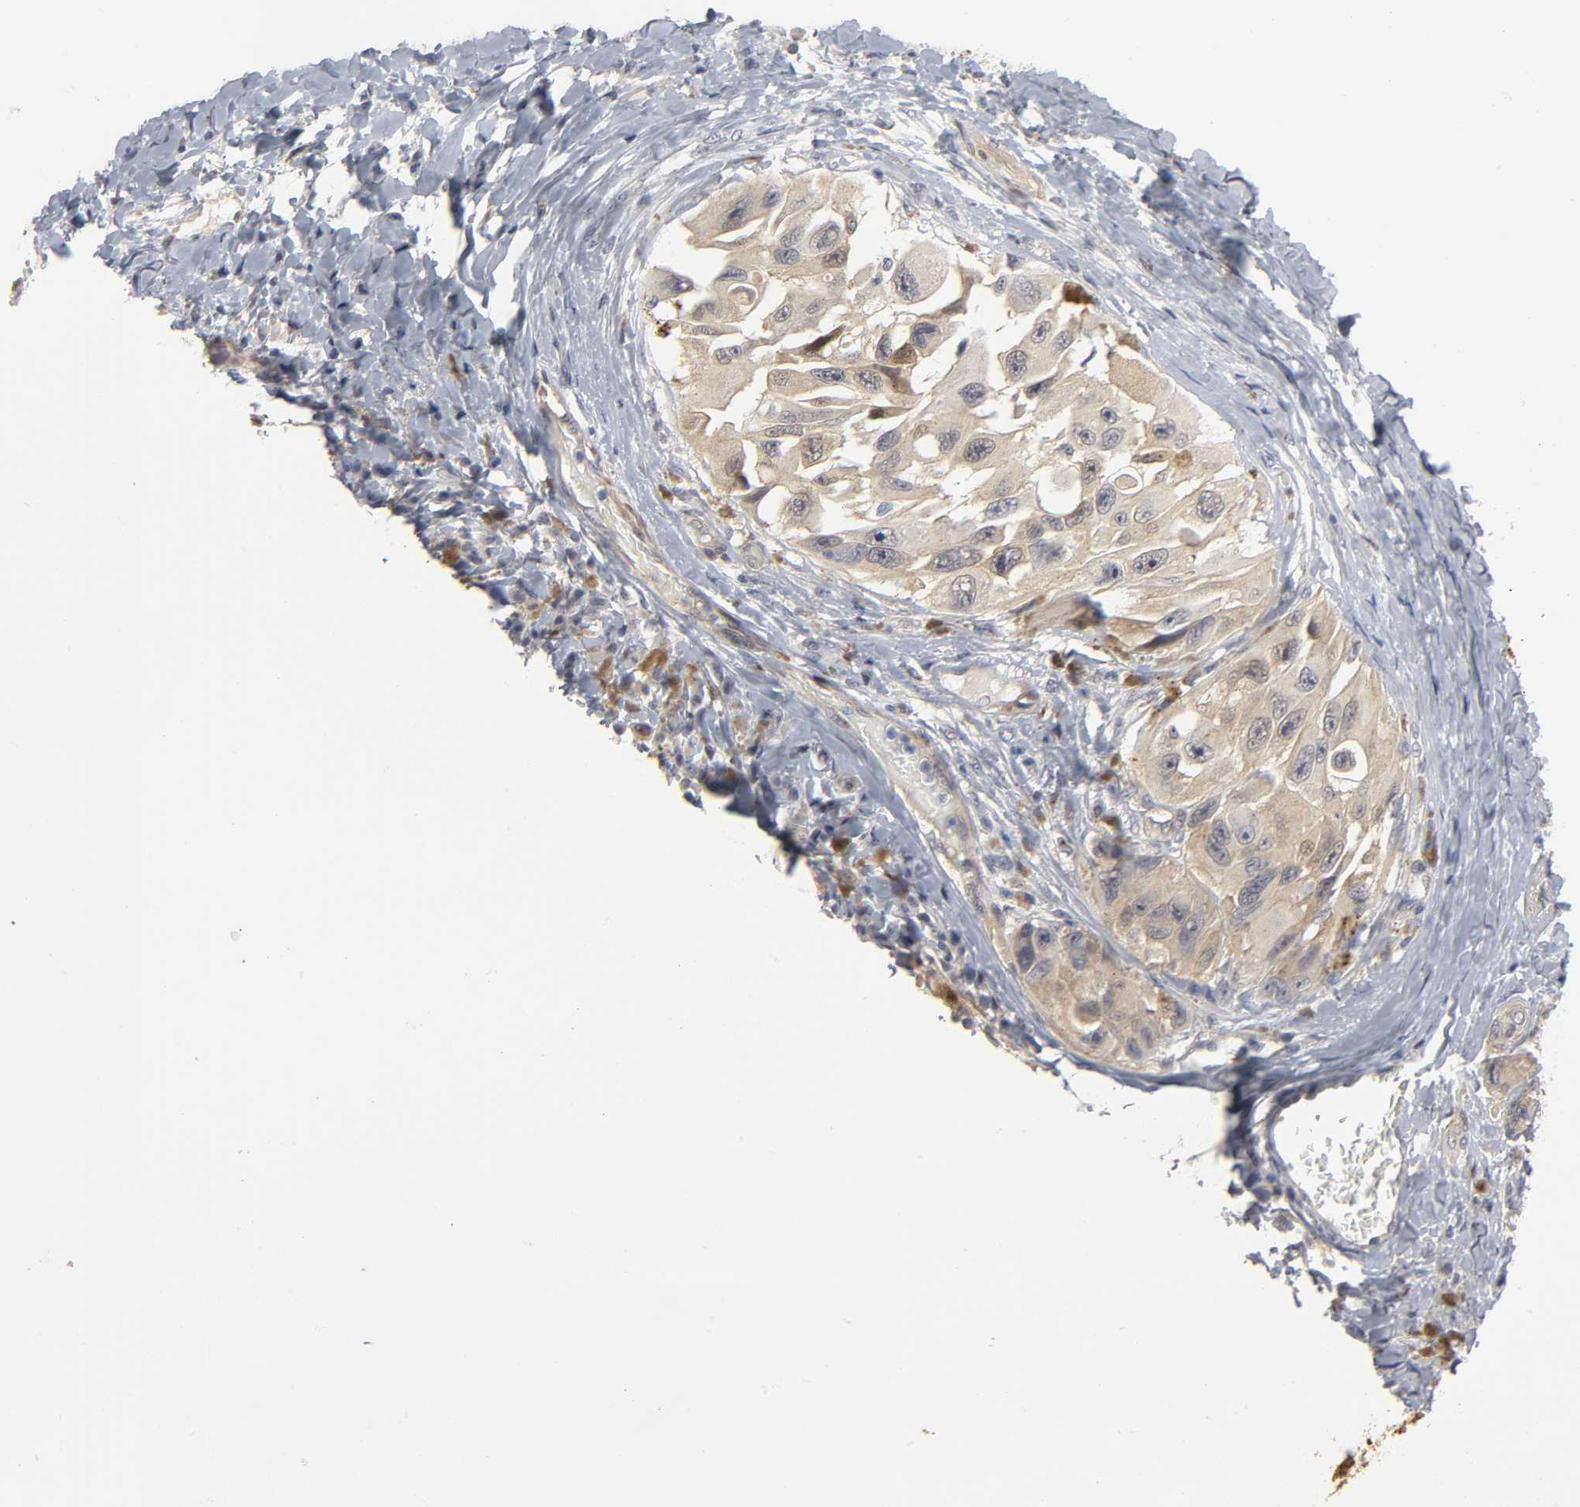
{"staining": {"intensity": "weak", "quantity": ">75%", "location": "cytoplasmic/membranous,nuclear"}, "tissue": "melanoma", "cell_type": "Tumor cells", "image_type": "cancer", "snomed": [{"axis": "morphology", "description": "Malignant melanoma, NOS"}, {"axis": "topography", "description": "Skin"}], "caption": "Brown immunohistochemical staining in malignant melanoma exhibits weak cytoplasmic/membranous and nuclear positivity in approximately >75% of tumor cells.", "gene": "PDLIM3", "patient": {"sex": "female", "age": 73}}